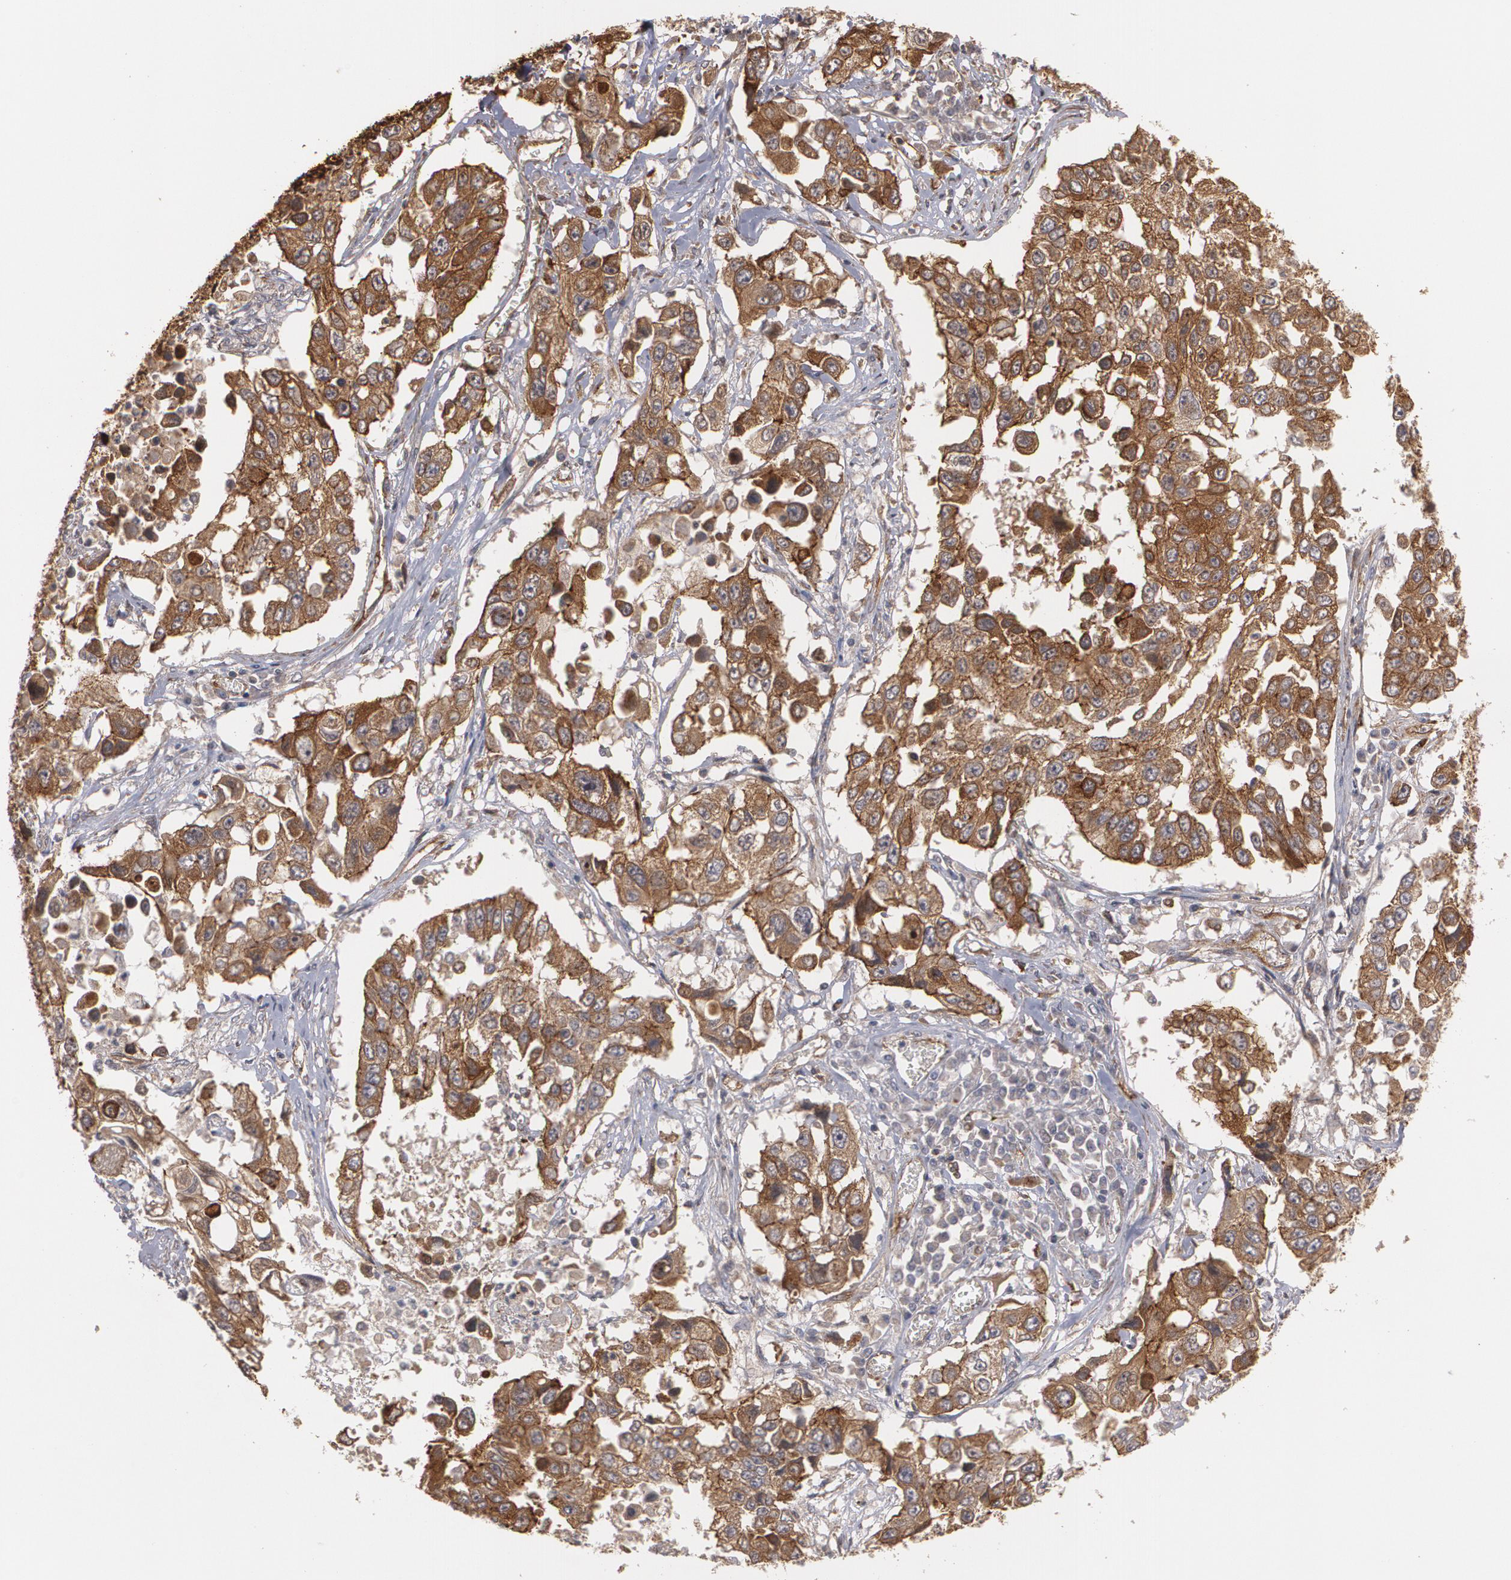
{"staining": {"intensity": "moderate", "quantity": ">75%", "location": "cytoplasmic/membranous"}, "tissue": "lung cancer", "cell_type": "Tumor cells", "image_type": "cancer", "snomed": [{"axis": "morphology", "description": "Squamous cell carcinoma, NOS"}, {"axis": "topography", "description": "Lung"}], "caption": "The histopathology image shows immunohistochemical staining of lung cancer (squamous cell carcinoma). There is moderate cytoplasmic/membranous positivity is seen in approximately >75% of tumor cells.", "gene": "TJP1", "patient": {"sex": "male", "age": 71}}